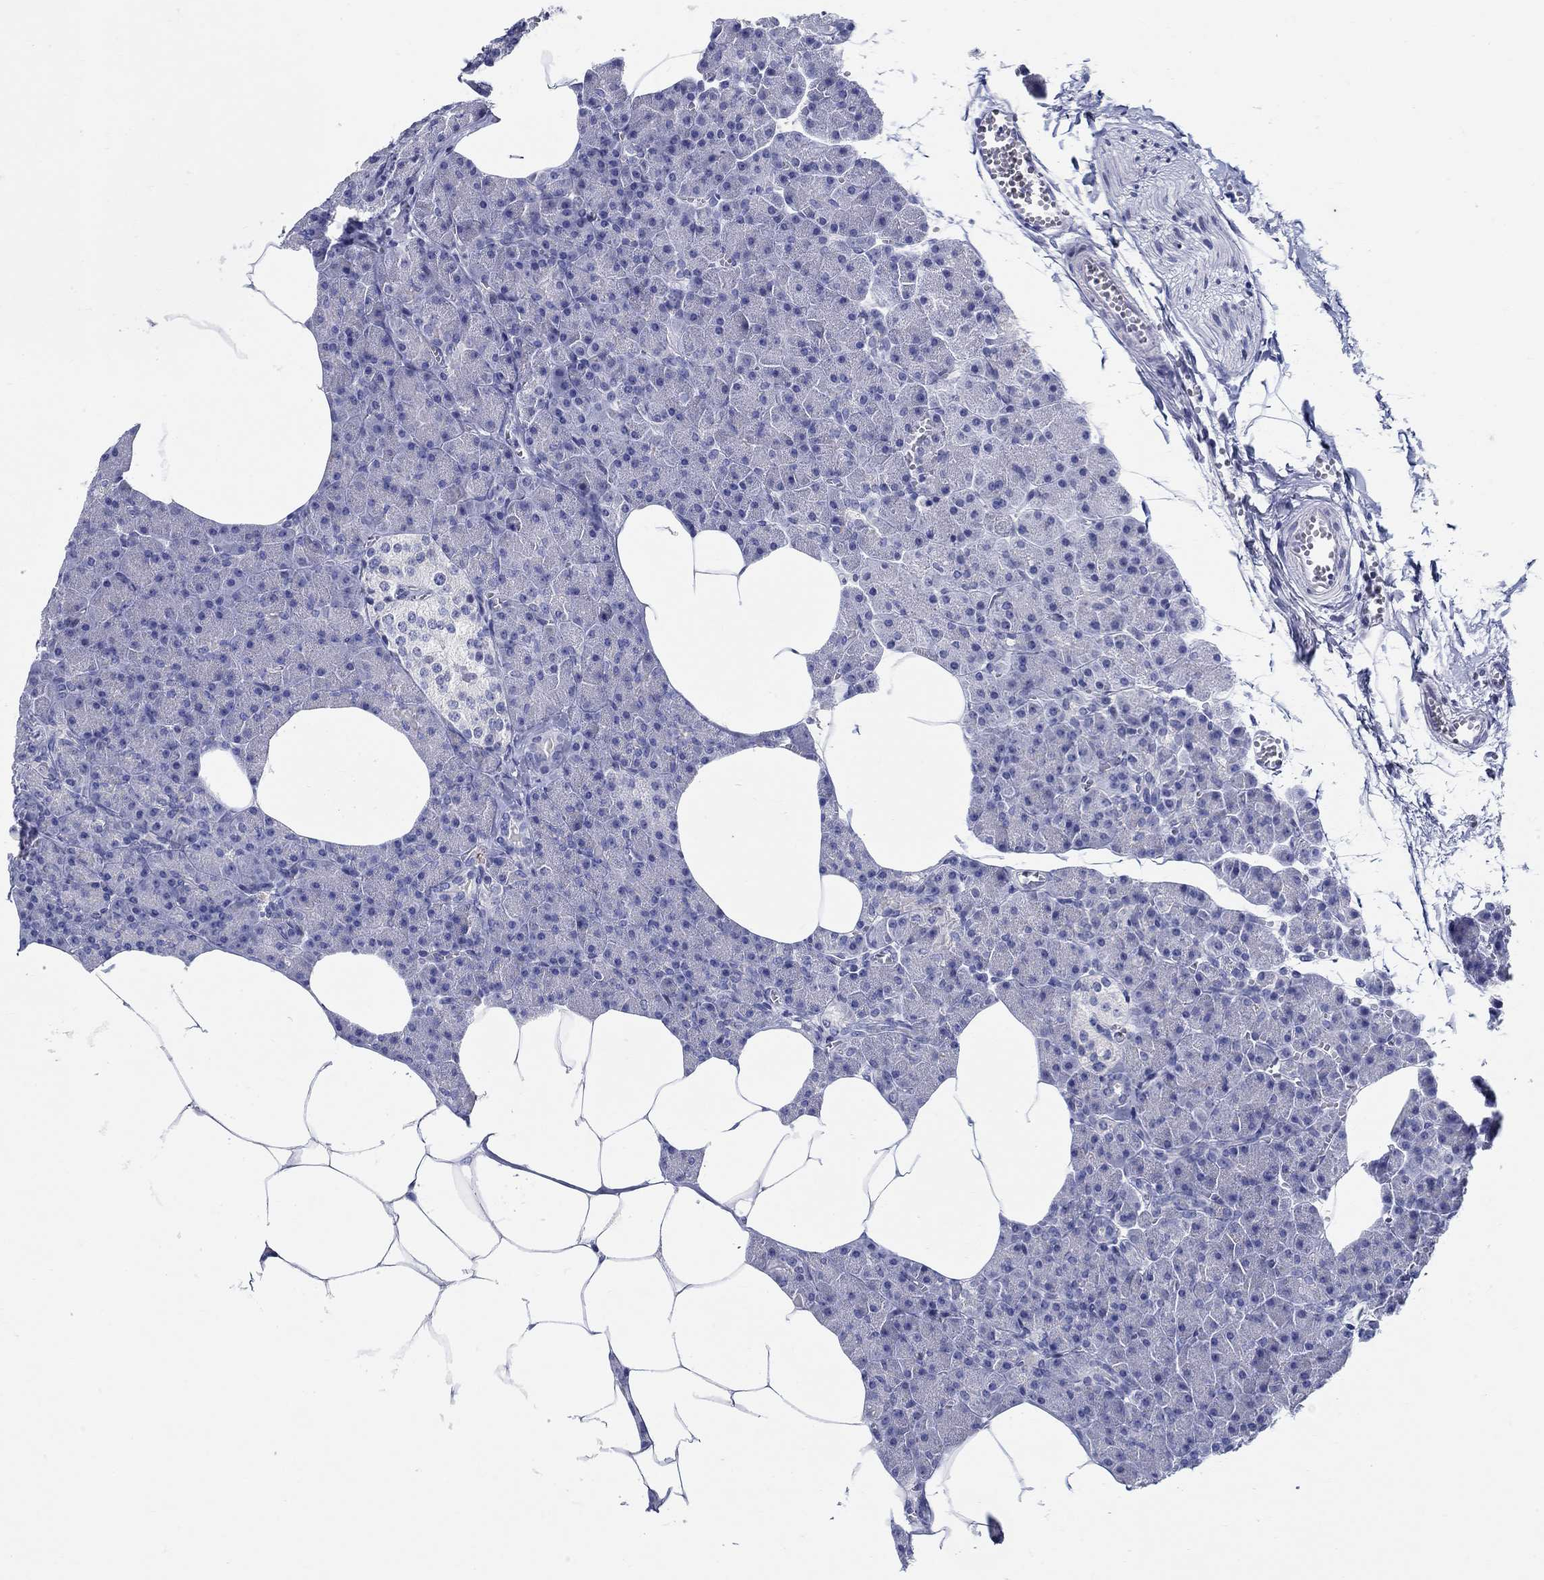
{"staining": {"intensity": "negative", "quantity": "none", "location": "none"}, "tissue": "pancreas", "cell_type": "Exocrine glandular cells", "image_type": "normal", "snomed": [{"axis": "morphology", "description": "Normal tissue, NOS"}, {"axis": "topography", "description": "Pancreas"}], "caption": "There is no significant staining in exocrine glandular cells of pancreas. The staining is performed using DAB (3,3'-diaminobenzidine) brown chromogen with nuclei counter-stained in using hematoxylin.", "gene": "CRYGA", "patient": {"sex": "female", "age": 45}}